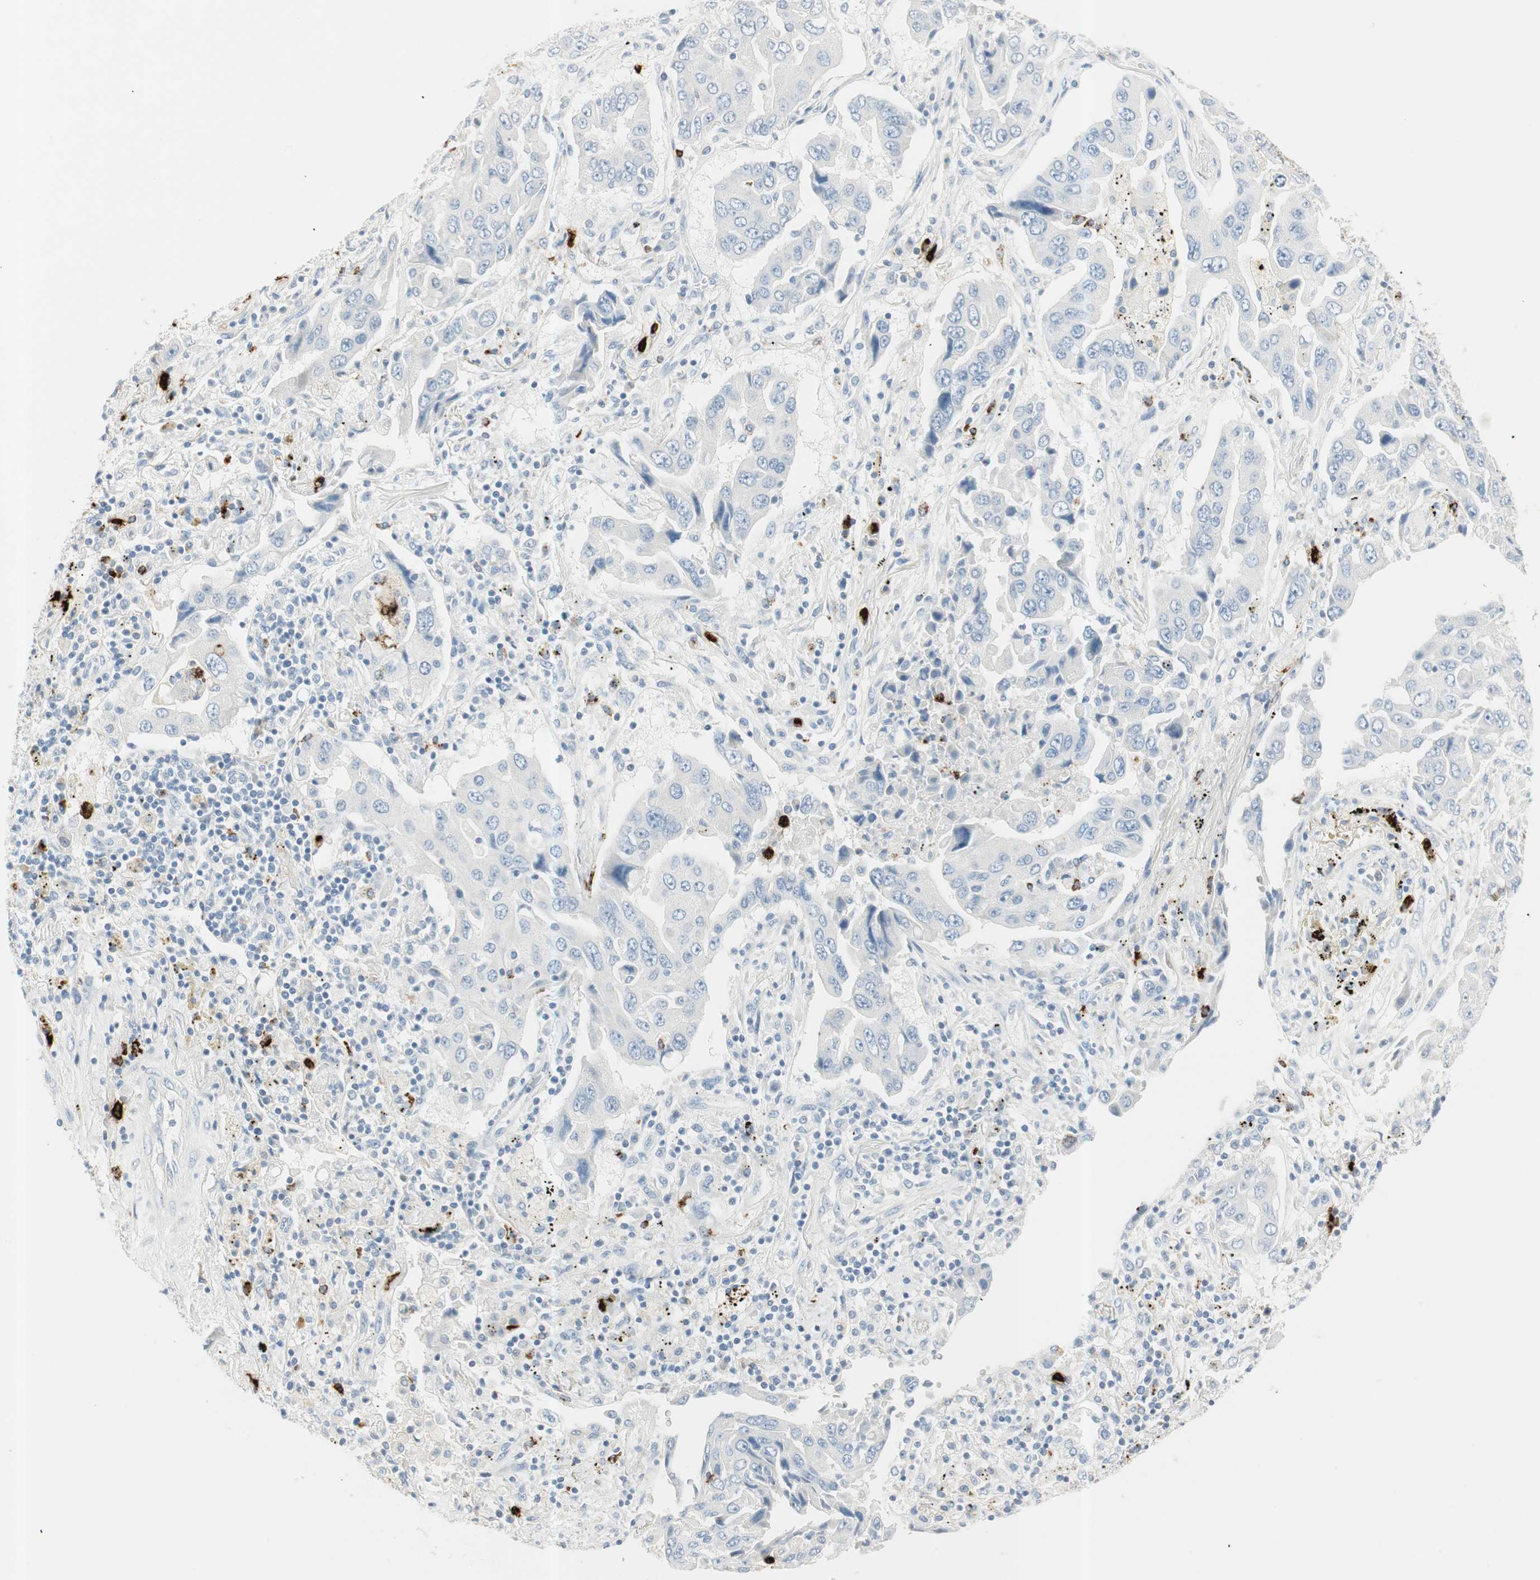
{"staining": {"intensity": "negative", "quantity": "none", "location": "none"}, "tissue": "lung cancer", "cell_type": "Tumor cells", "image_type": "cancer", "snomed": [{"axis": "morphology", "description": "Adenocarcinoma, NOS"}, {"axis": "topography", "description": "Lung"}], "caption": "This is an IHC micrograph of lung cancer. There is no staining in tumor cells.", "gene": "PRTN3", "patient": {"sex": "female", "age": 65}}